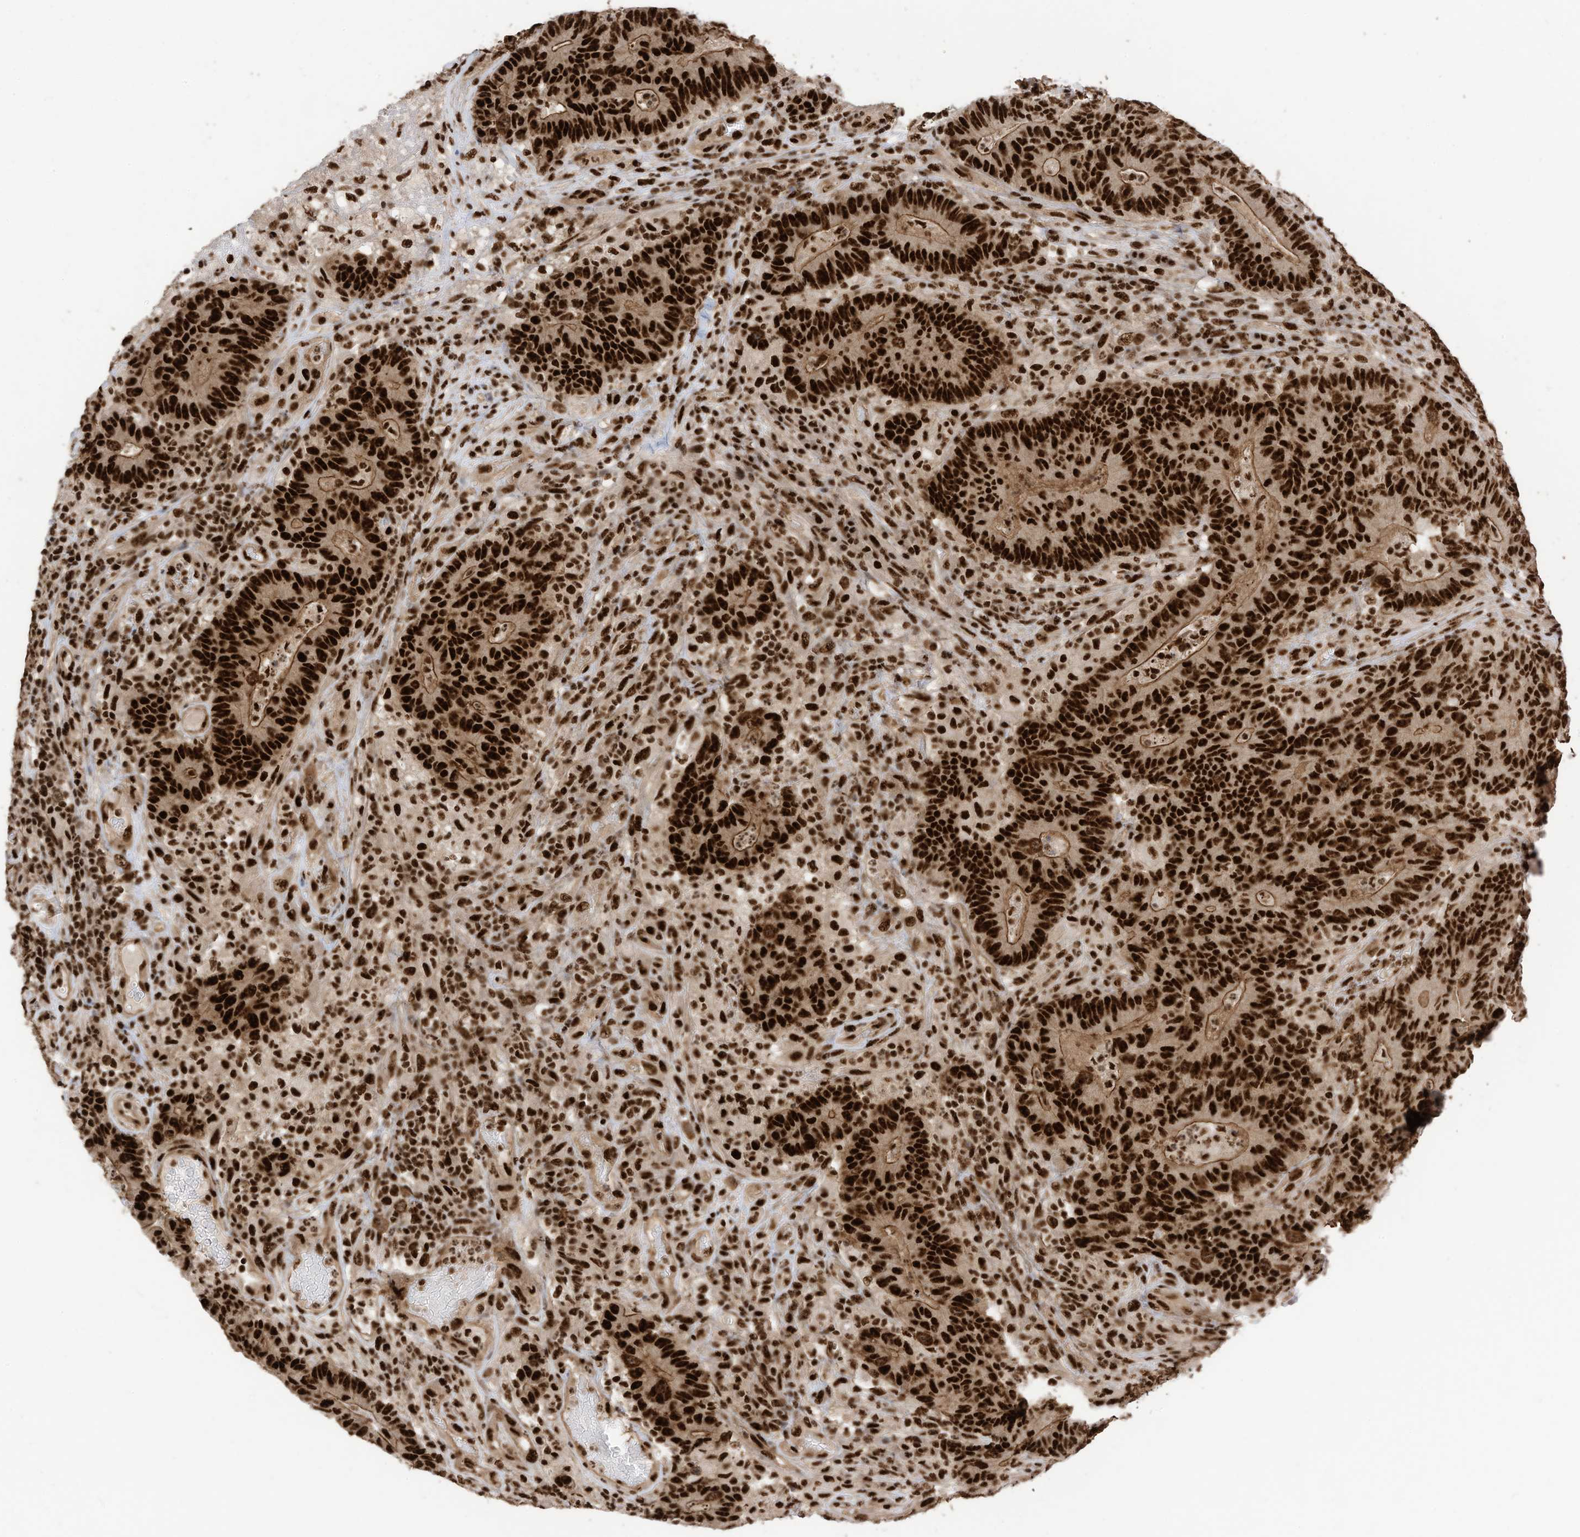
{"staining": {"intensity": "strong", "quantity": ">75%", "location": "nuclear"}, "tissue": "colorectal cancer", "cell_type": "Tumor cells", "image_type": "cancer", "snomed": [{"axis": "morphology", "description": "Normal tissue, NOS"}, {"axis": "morphology", "description": "Adenocarcinoma, NOS"}, {"axis": "topography", "description": "Colon"}], "caption": "The histopathology image displays staining of adenocarcinoma (colorectal), revealing strong nuclear protein expression (brown color) within tumor cells.", "gene": "SF3A3", "patient": {"sex": "female", "age": 75}}